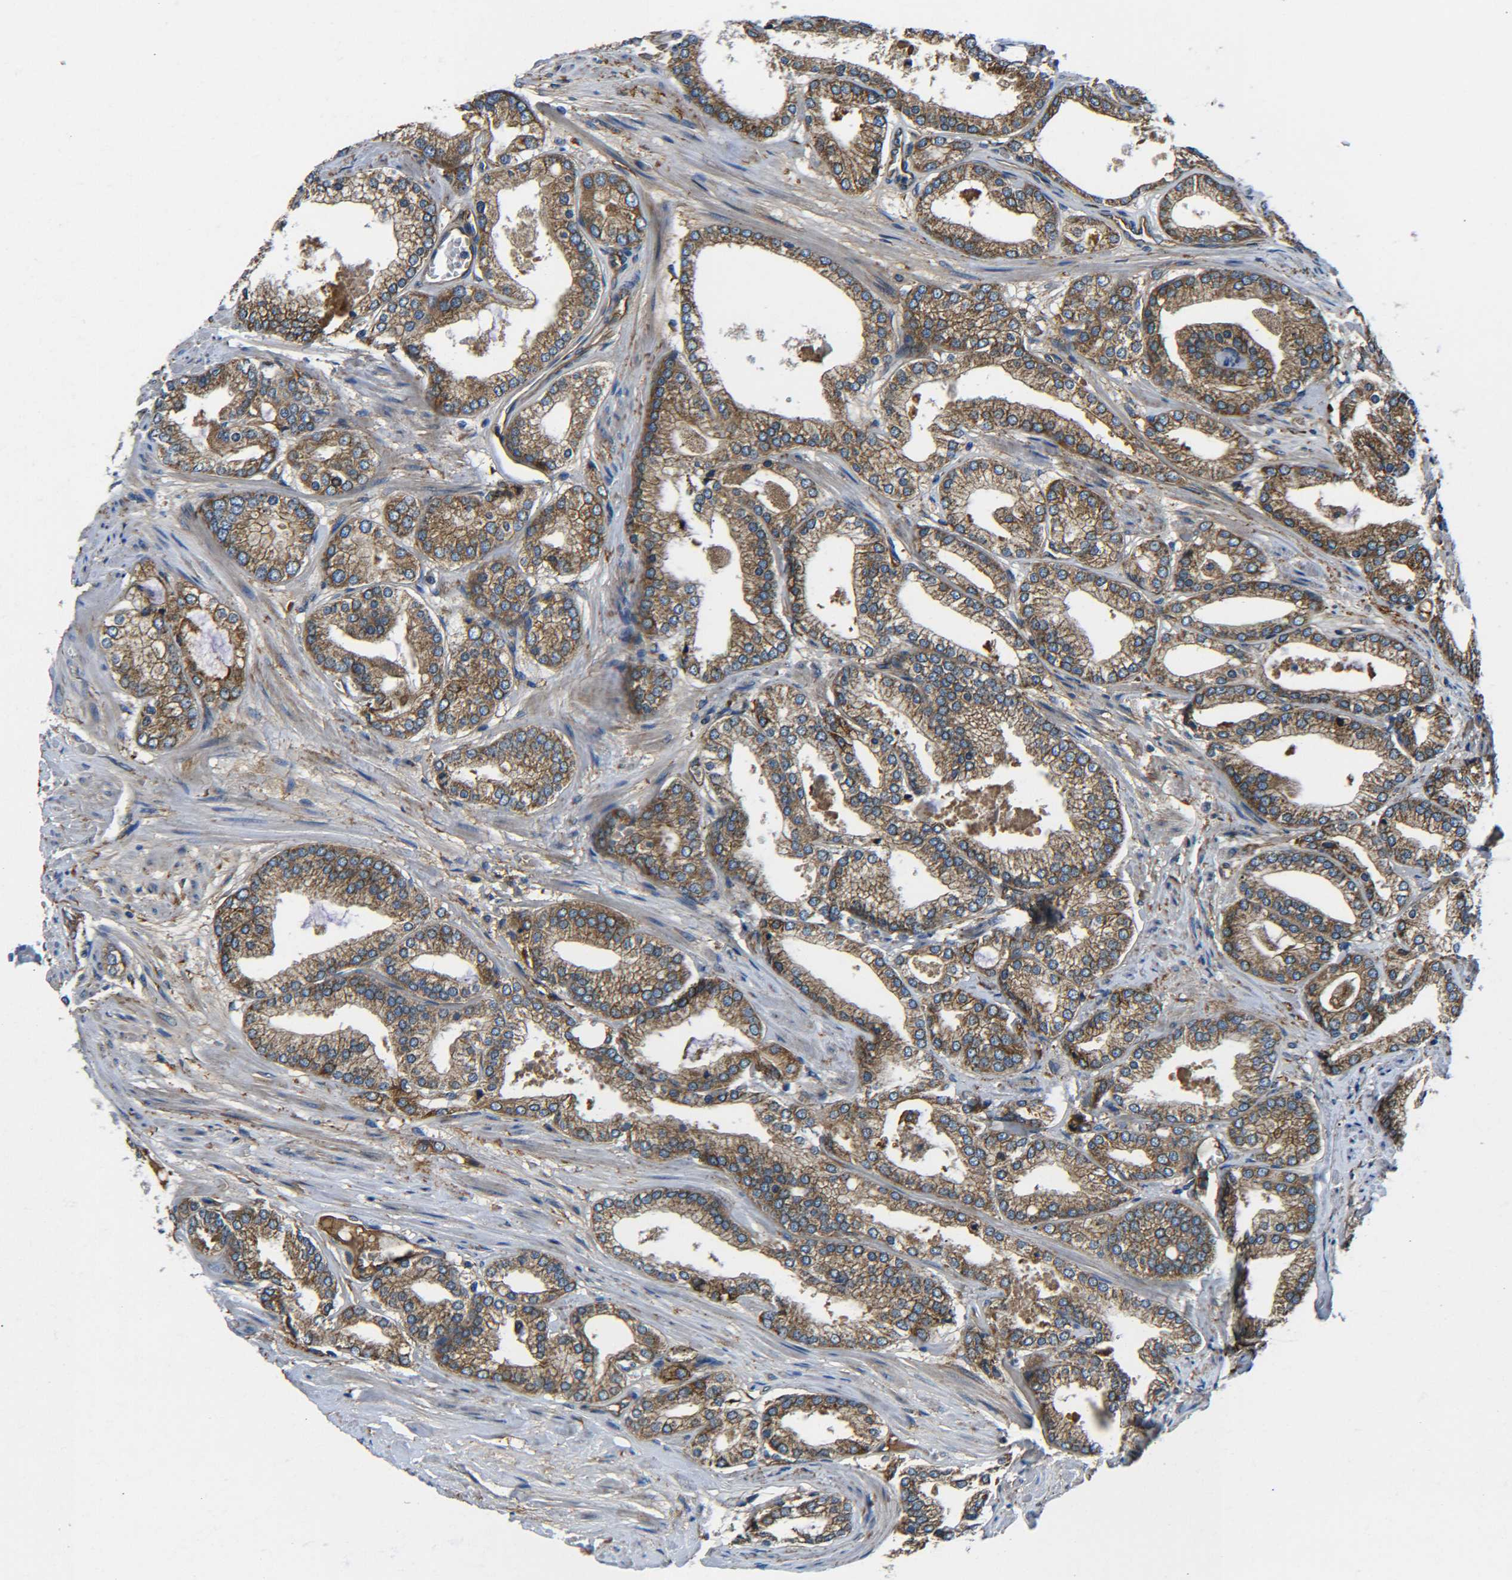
{"staining": {"intensity": "moderate", "quantity": ">75%", "location": "cytoplasmic/membranous"}, "tissue": "prostate cancer", "cell_type": "Tumor cells", "image_type": "cancer", "snomed": [{"axis": "morphology", "description": "Adenocarcinoma, High grade"}, {"axis": "topography", "description": "Prostate"}], "caption": "A high-resolution photomicrograph shows IHC staining of prostate adenocarcinoma (high-grade), which demonstrates moderate cytoplasmic/membranous staining in about >75% of tumor cells.", "gene": "PREB", "patient": {"sex": "male", "age": 61}}